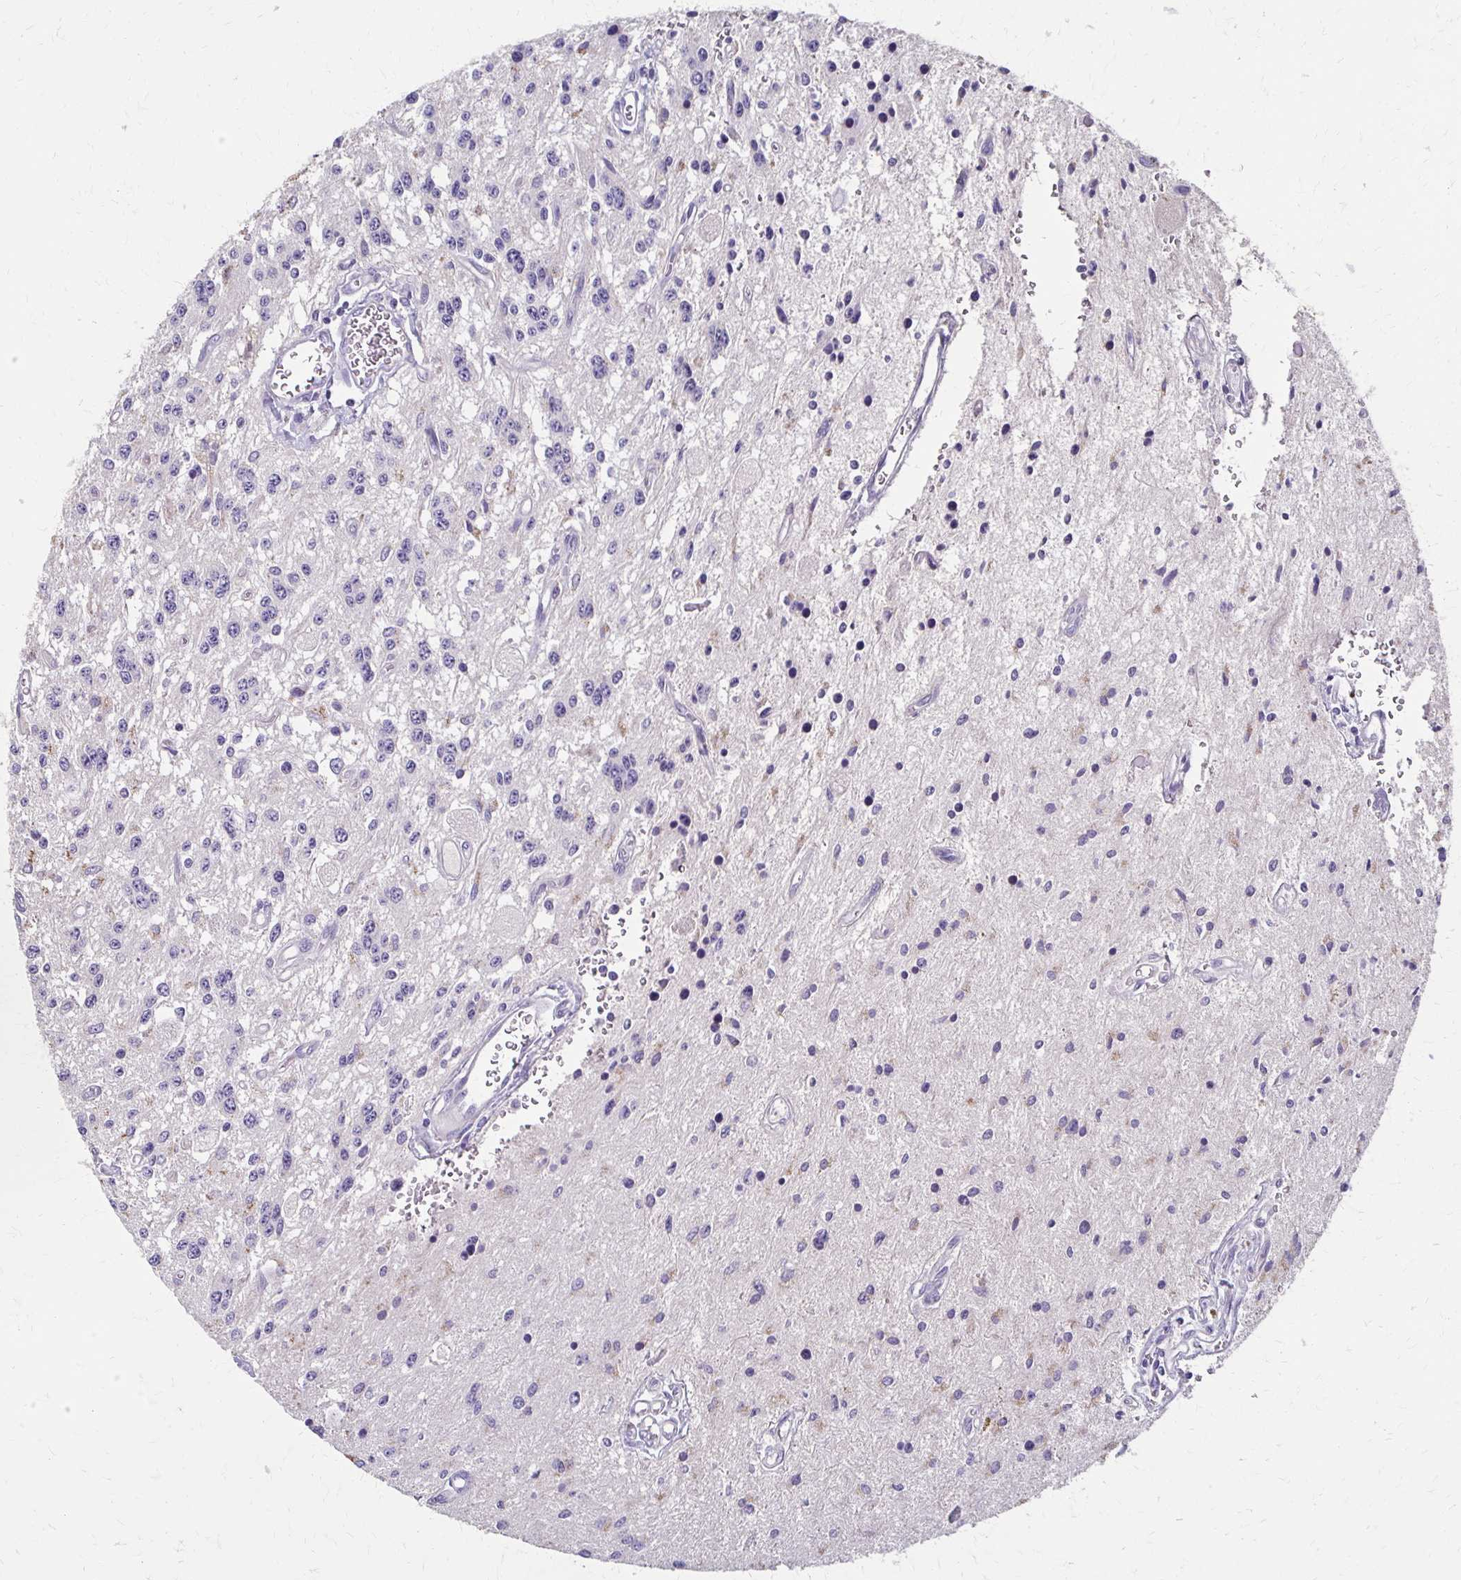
{"staining": {"intensity": "negative", "quantity": "none", "location": "none"}, "tissue": "glioma", "cell_type": "Tumor cells", "image_type": "cancer", "snomed": [{"axis": "morphology", "description": "Glioma, malignant, Low grade"}, {"axis": "topography", "description": "Cerebellum"}], "caption": "The immunohistochemistry (IHC) micrograph has no significant positivity in tumor cells of glioma tissue.", "gene": "BBS12", "patient": {"sex": "female", "age": 14}}